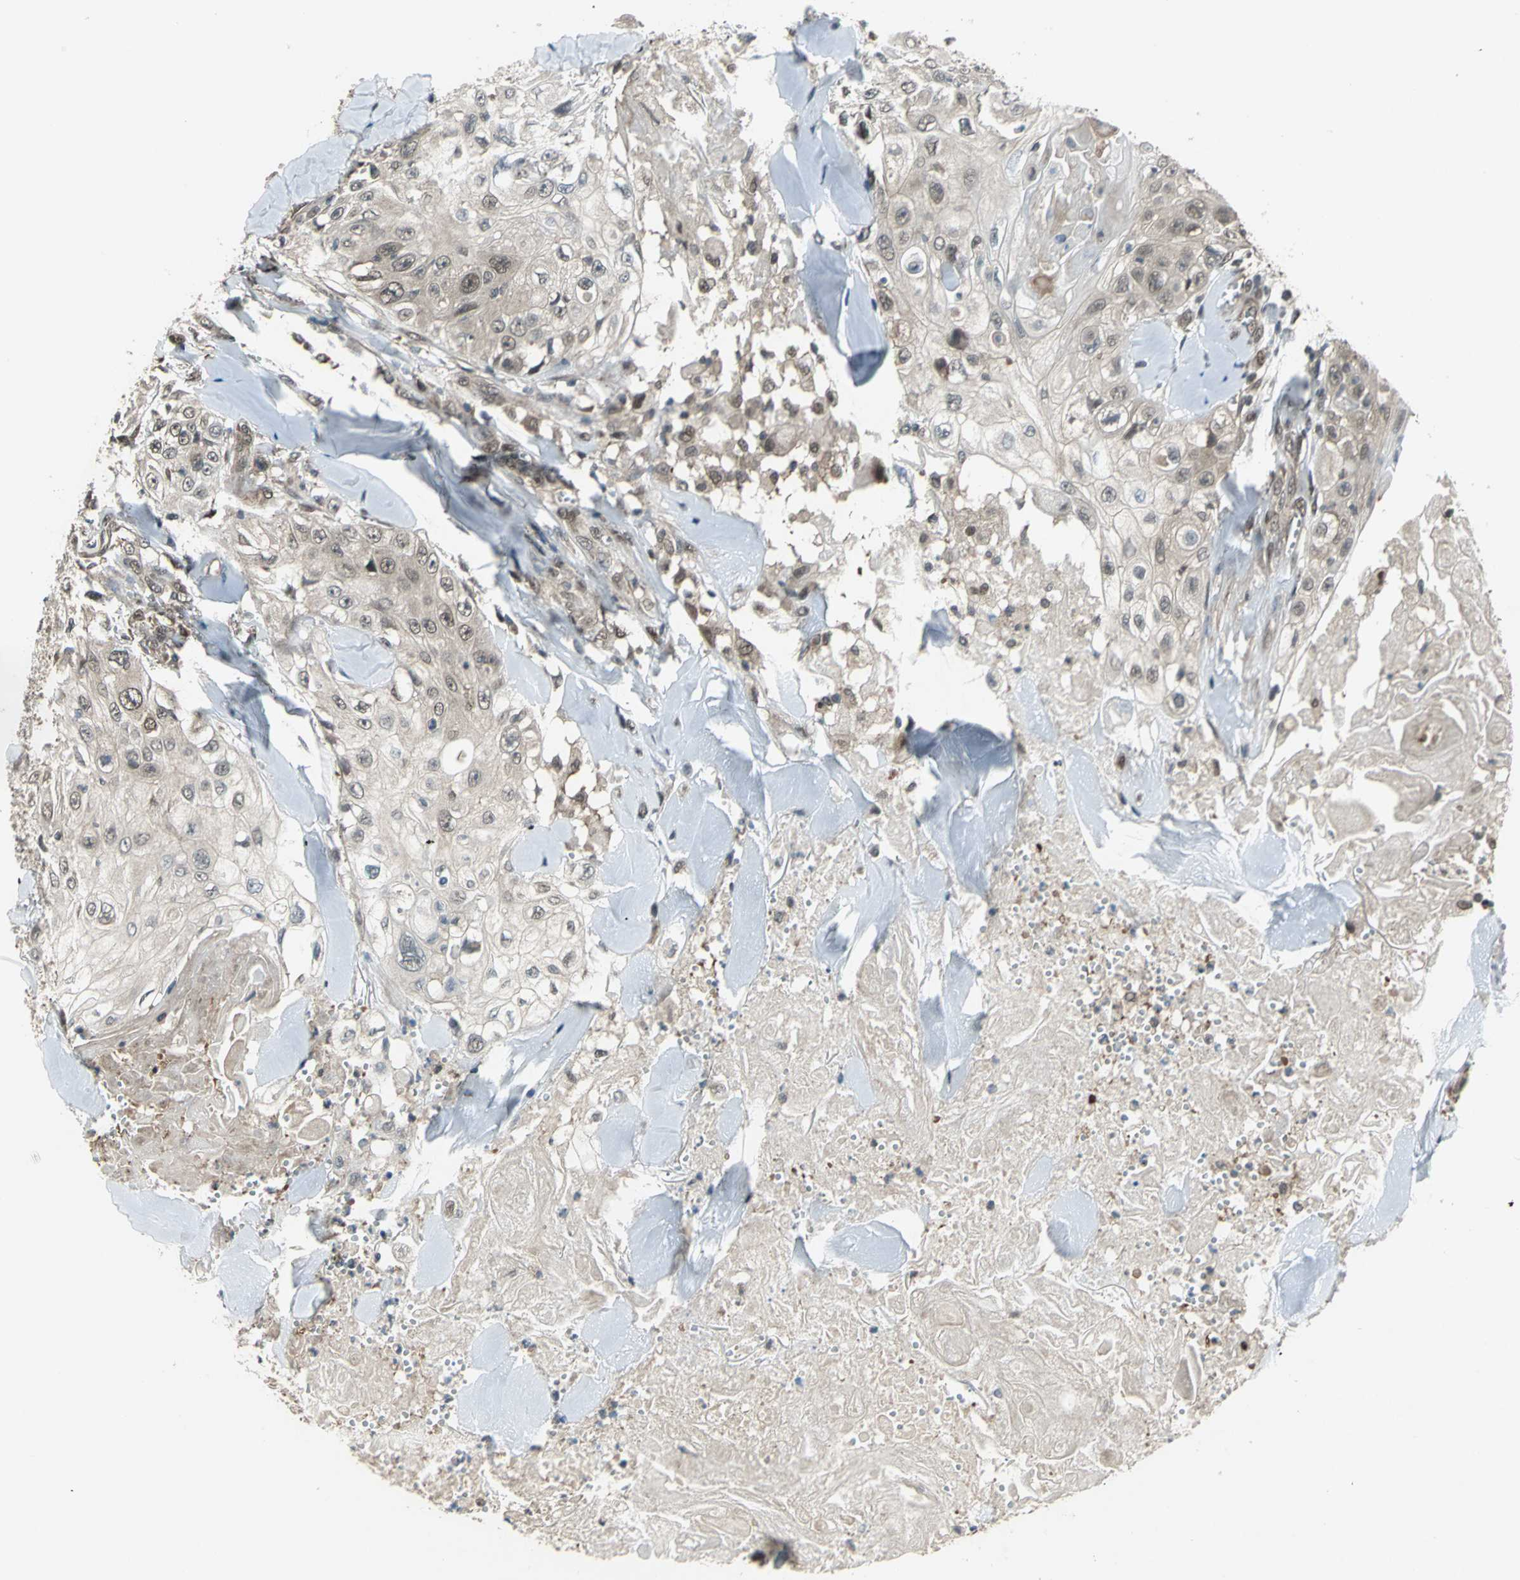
{"staining": {"intensity": "weak", "quantity": "25%-75%", "location": "cytoplasmic/membranous,nuclear"}, "tissue": "skin cancer", "cell_type": "Tumor cells", "image_type": "cancer", "snomed": [{"axis": "morphology", "description": "Squamous cell carcinoma, NOS"}, {"axis": "topography", "description": "Skin"}], "caption": "Skin squamous cell carcinoma was stained to show a protein in brown. There is low levels of weak cytoplasmic/membranous and nuclear staining in approximately 25%-75% of tumor cells.", "gene": "COPS5", "patient": {"sex": "male", "age": 86}}